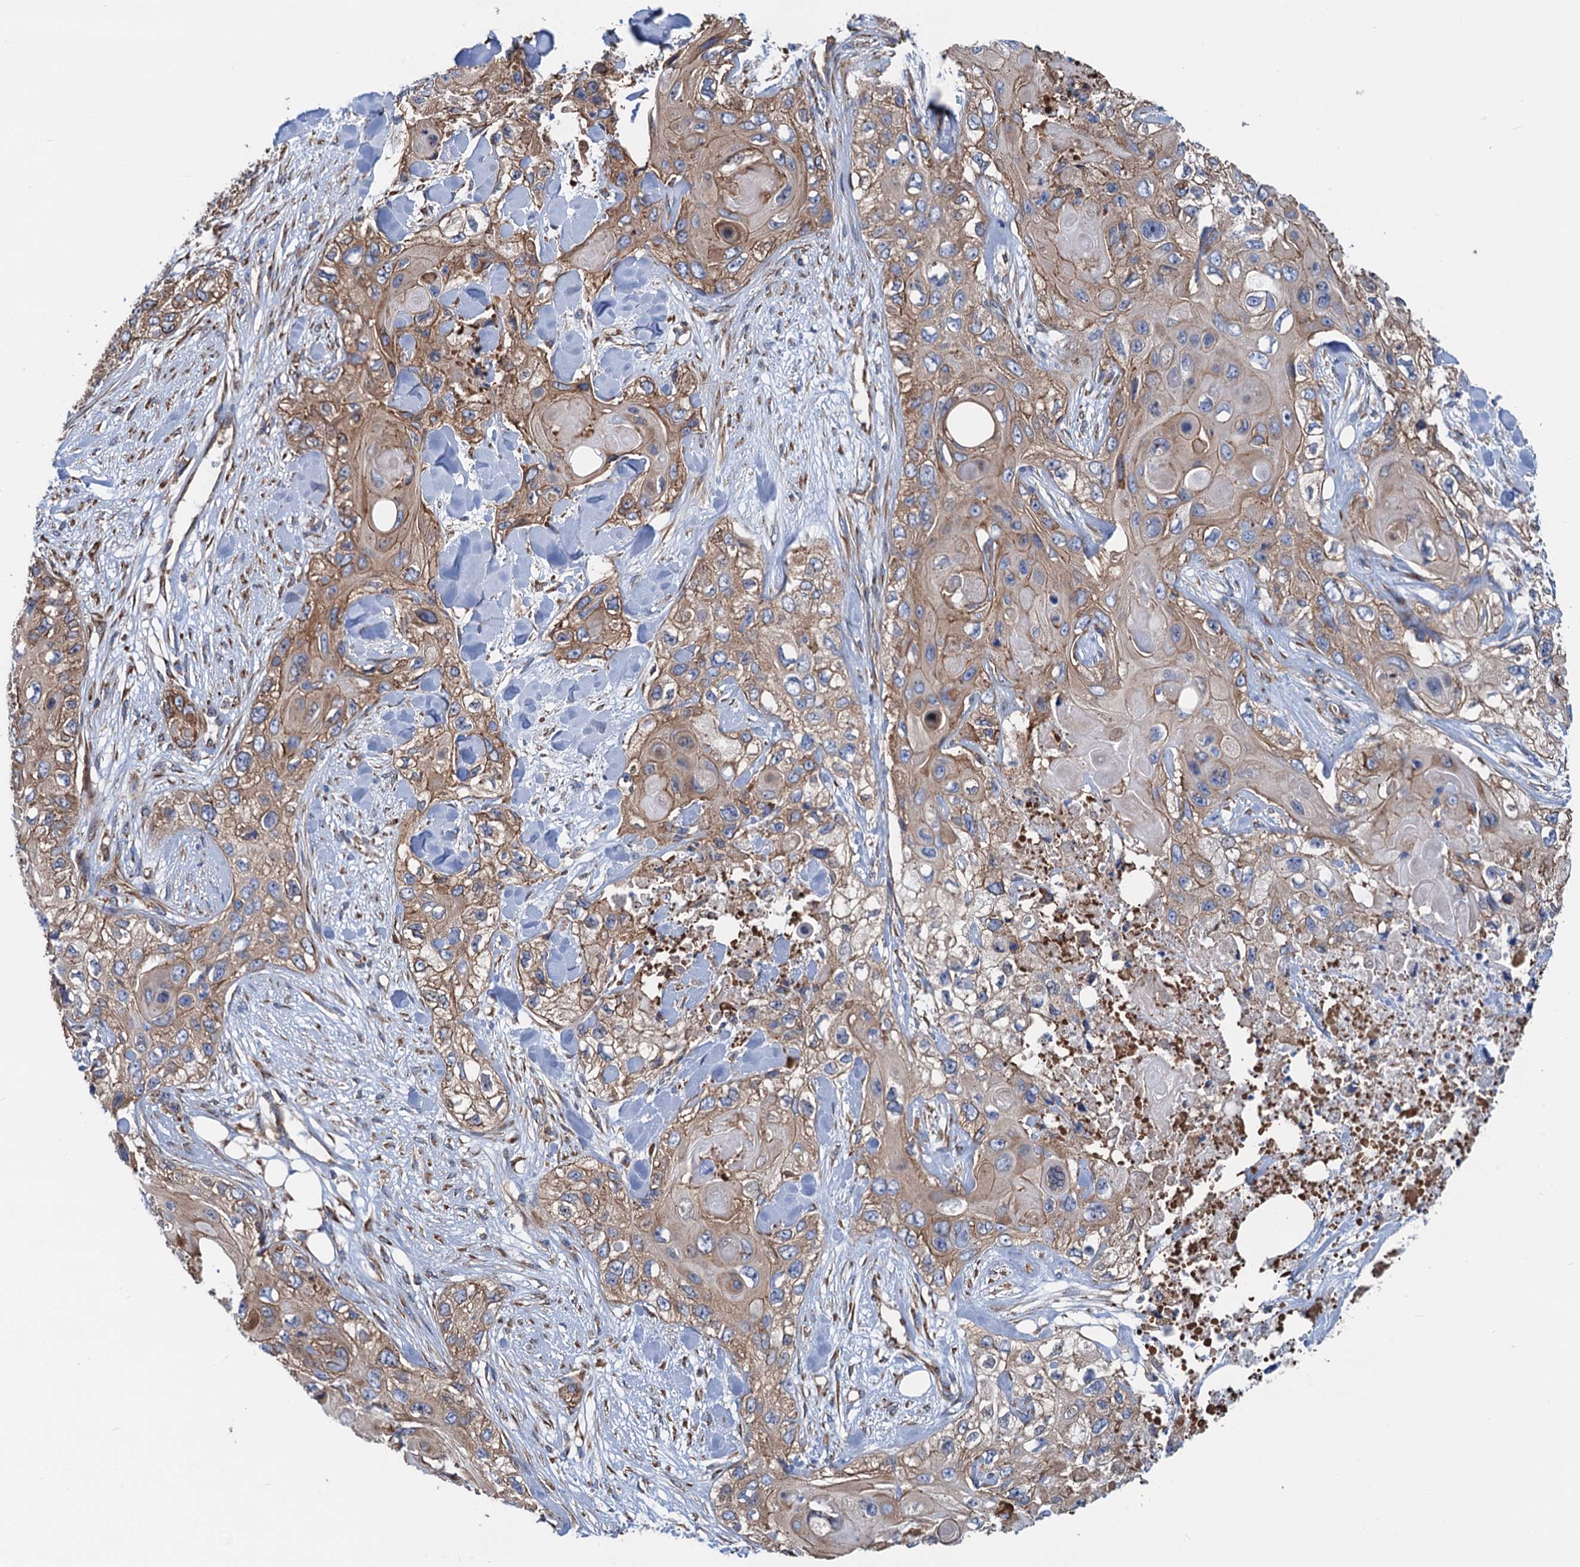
{"staining": {"intensity": "moderate", "quantity": ">75%", "location": "cytoplasmic/membranous"}, "tissue": "skin cancer", "cell_type": "Tumor cells", "image_type": "cancer", "snomed": [{"axis": "morphology", "description": "Normal tissue, NOS"}, {"axis": "morphology", "description": "Squamous cell carcinoma, NOS"}, {"axis": "topography", "description": "Skin"}], "caption": "Moderate cytoplasmic/membranous protein positivity is identified in about >75% of tumor cells in skin cancer. Immunohistochemistry (ihc) stains the protein in brown and the nuclei are stained blue.", "gene": "SLC12A7", "patient": {"sex": "male", "age": 72}}